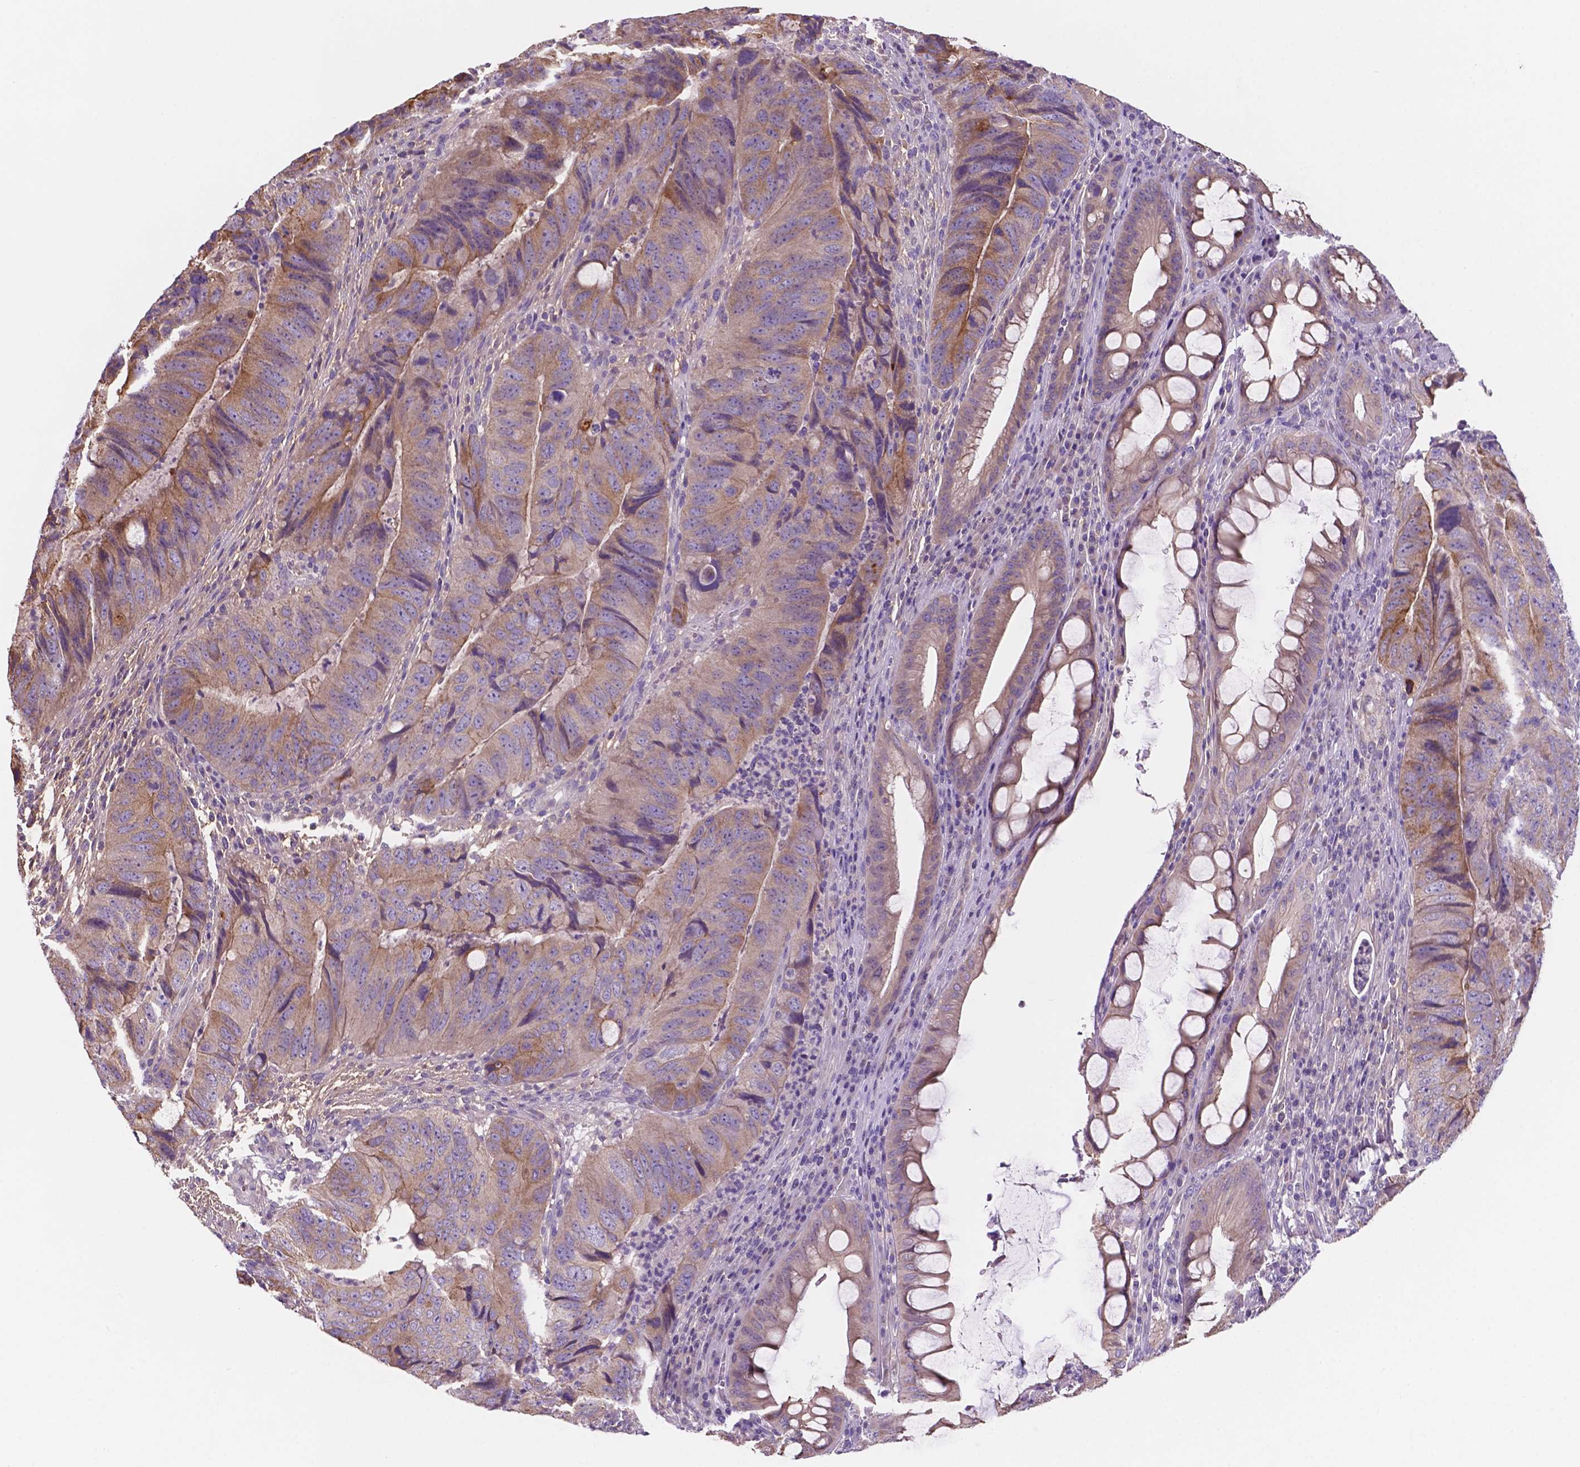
{"staining": {"intensity": "moderate", "quantity": "<25%", "location": "cytoplasmic/membranous"}, "tissue": "colorectal cancer", "cell_type": "Tumor cells", "image_type": "cancer", "snomed": [{"axis": "morphology", "description": "Adenocarcinoma, NOS"}, {"axis": "topography", "description": "Colon"}], "caption": "A low amount of moderate cytoplasmic/membranous staining is appreciated in approximately <25% of tumor cells in colorectal cancer tissue.", "gene": "MKRN2OS", "patient": {"sex": "male", "age": 79}}